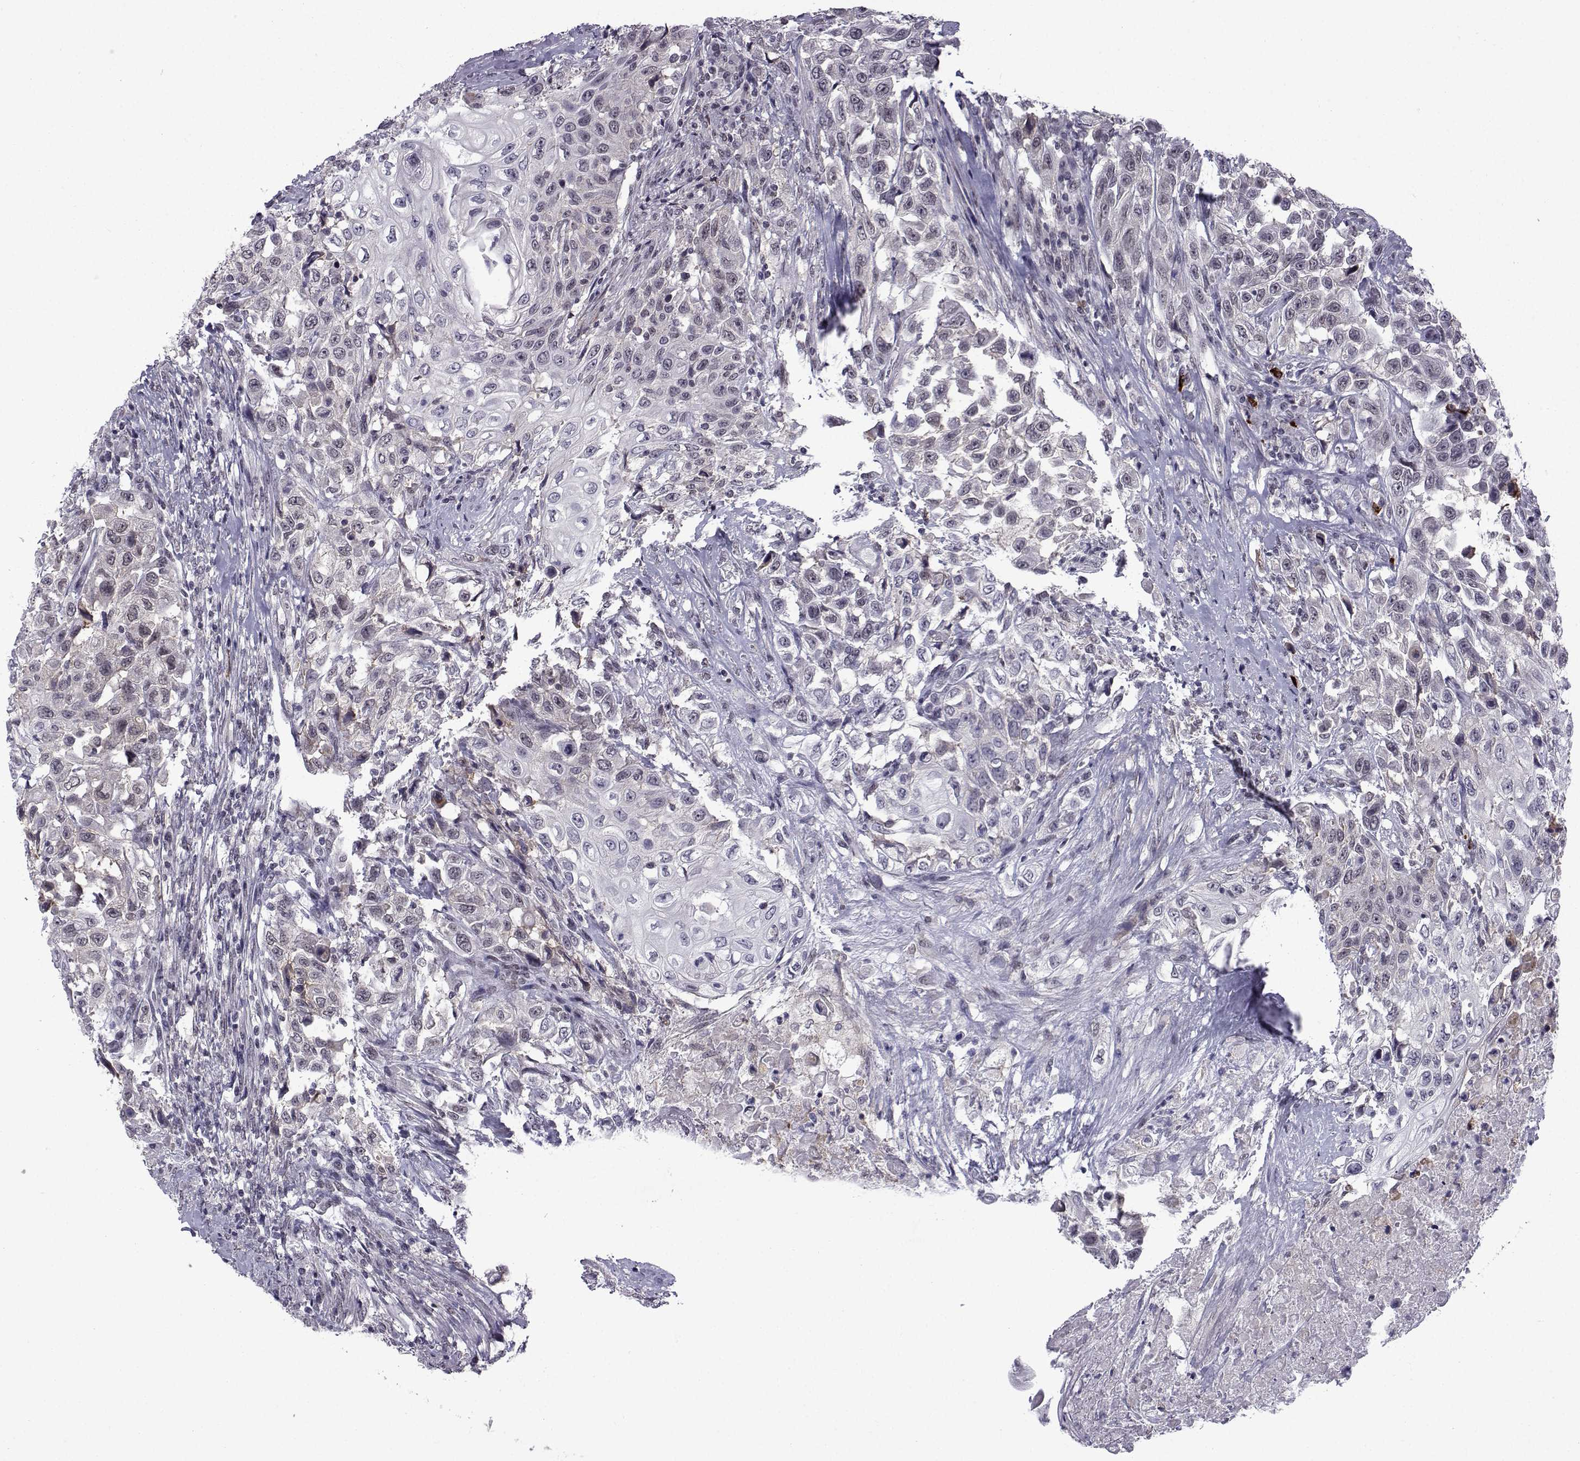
{"staining": {"intensity": "negative", "quantity": "none", "location": "none"}, "tissue": "urothelial cancer", "cell_type": "Tumor cells", "image_type": "cancer", "snomed": [{"axis": "morphology", "description": "Urothelial carcinoma, High grade"}, {"axis": "topography", "description": "Urinary bladder"}], "caption": "The immunohistochemistry micrograph has no significant positivity in tumor cells of urothelial cancer tissue. (DAB (3,3'-diaminobenzidine) immunohistochemistry visualized using brightfield microscopy, high magnification).", "gene": "RBM24", "patient": {"sex": "female", "age": 56}}